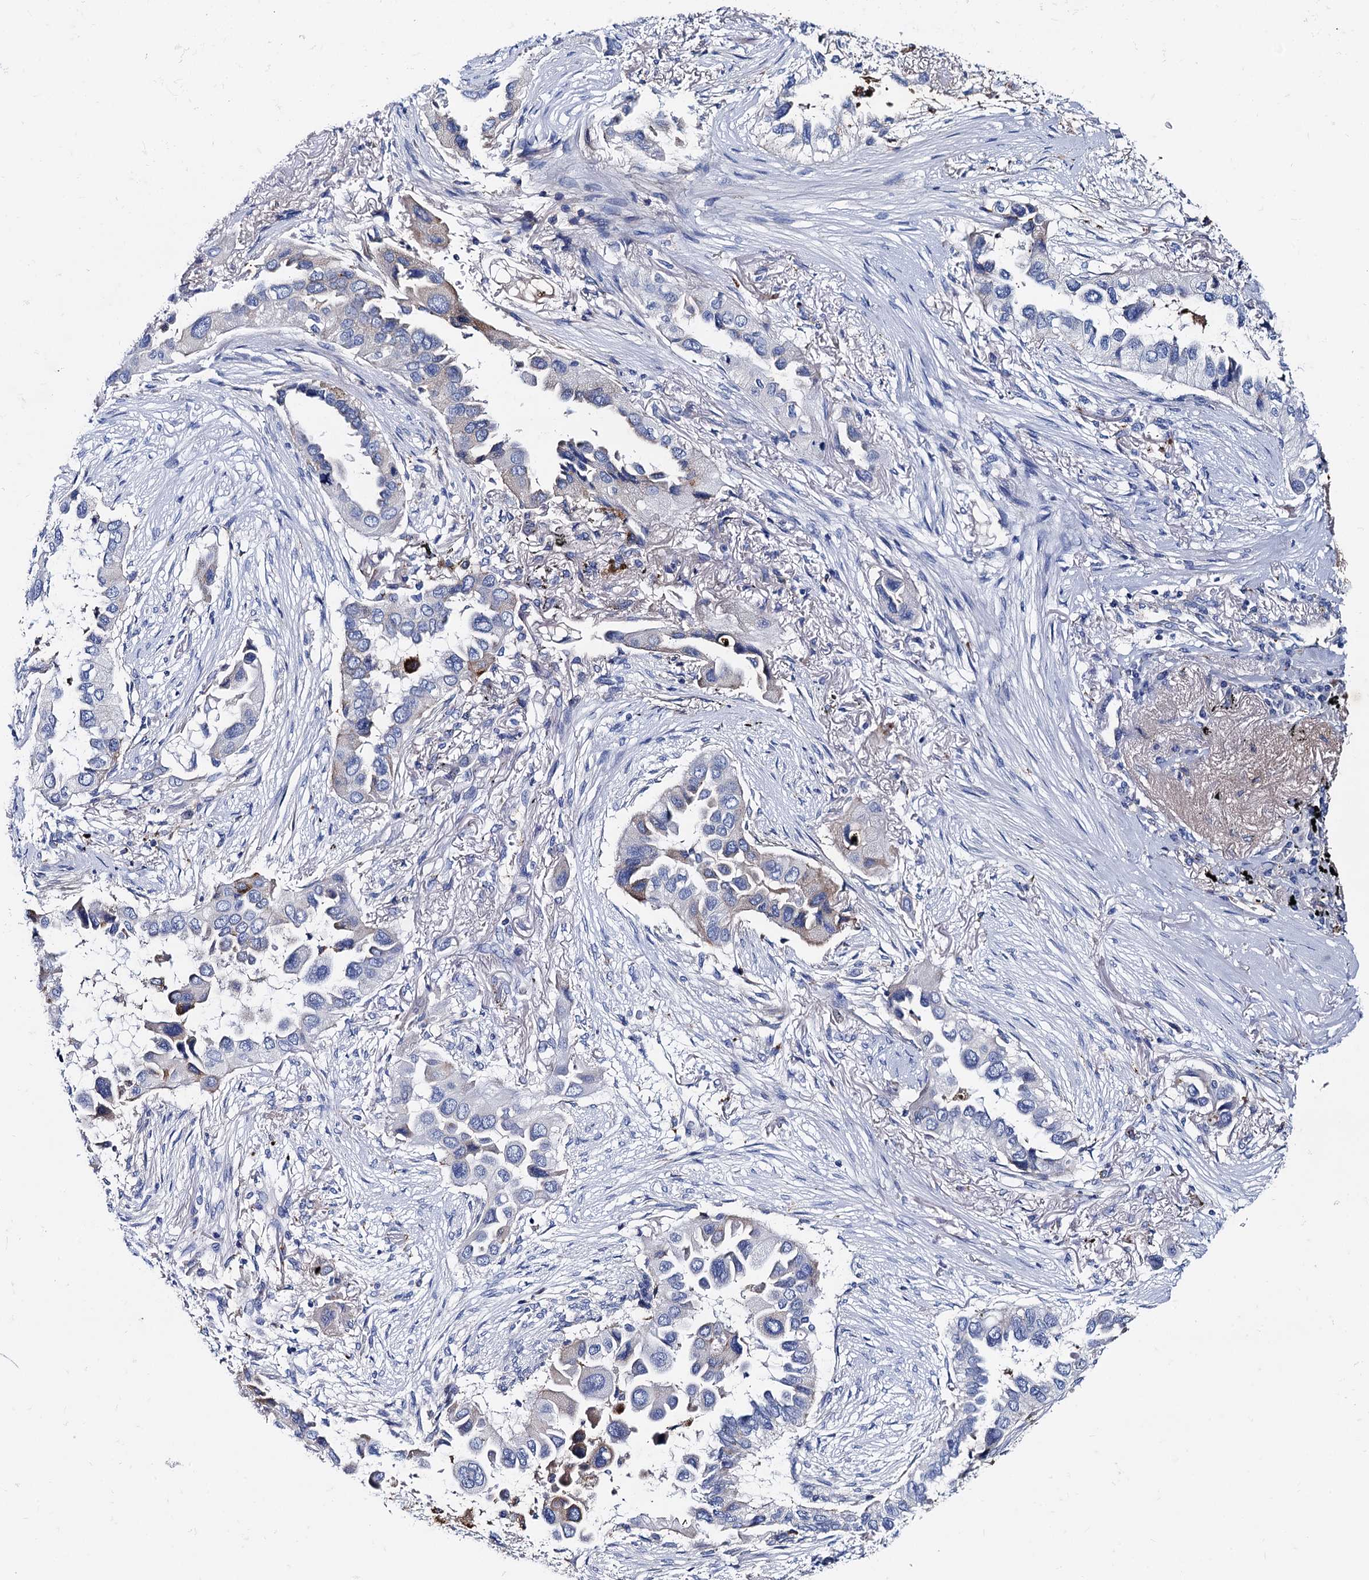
{"staining": {"intensity": "negative", "quantity": "none", "location": "none"}, "tissue": "lung cancer", "cell_type": "Tumor cells", "image_type": "cancer", "snomed": [{"axis": "morphology", "description": "Adenocarcinoma, NOS"}, {"axis": "topography", "description": "Lung"}], "caption": "Immunohistochemistry (IHC) histopathology image of lung cancer stained for a protein (brown), which reveals no expression in tumor cells.", "gene": "APOD", "patient": {"sex": "female", "age": 76}}